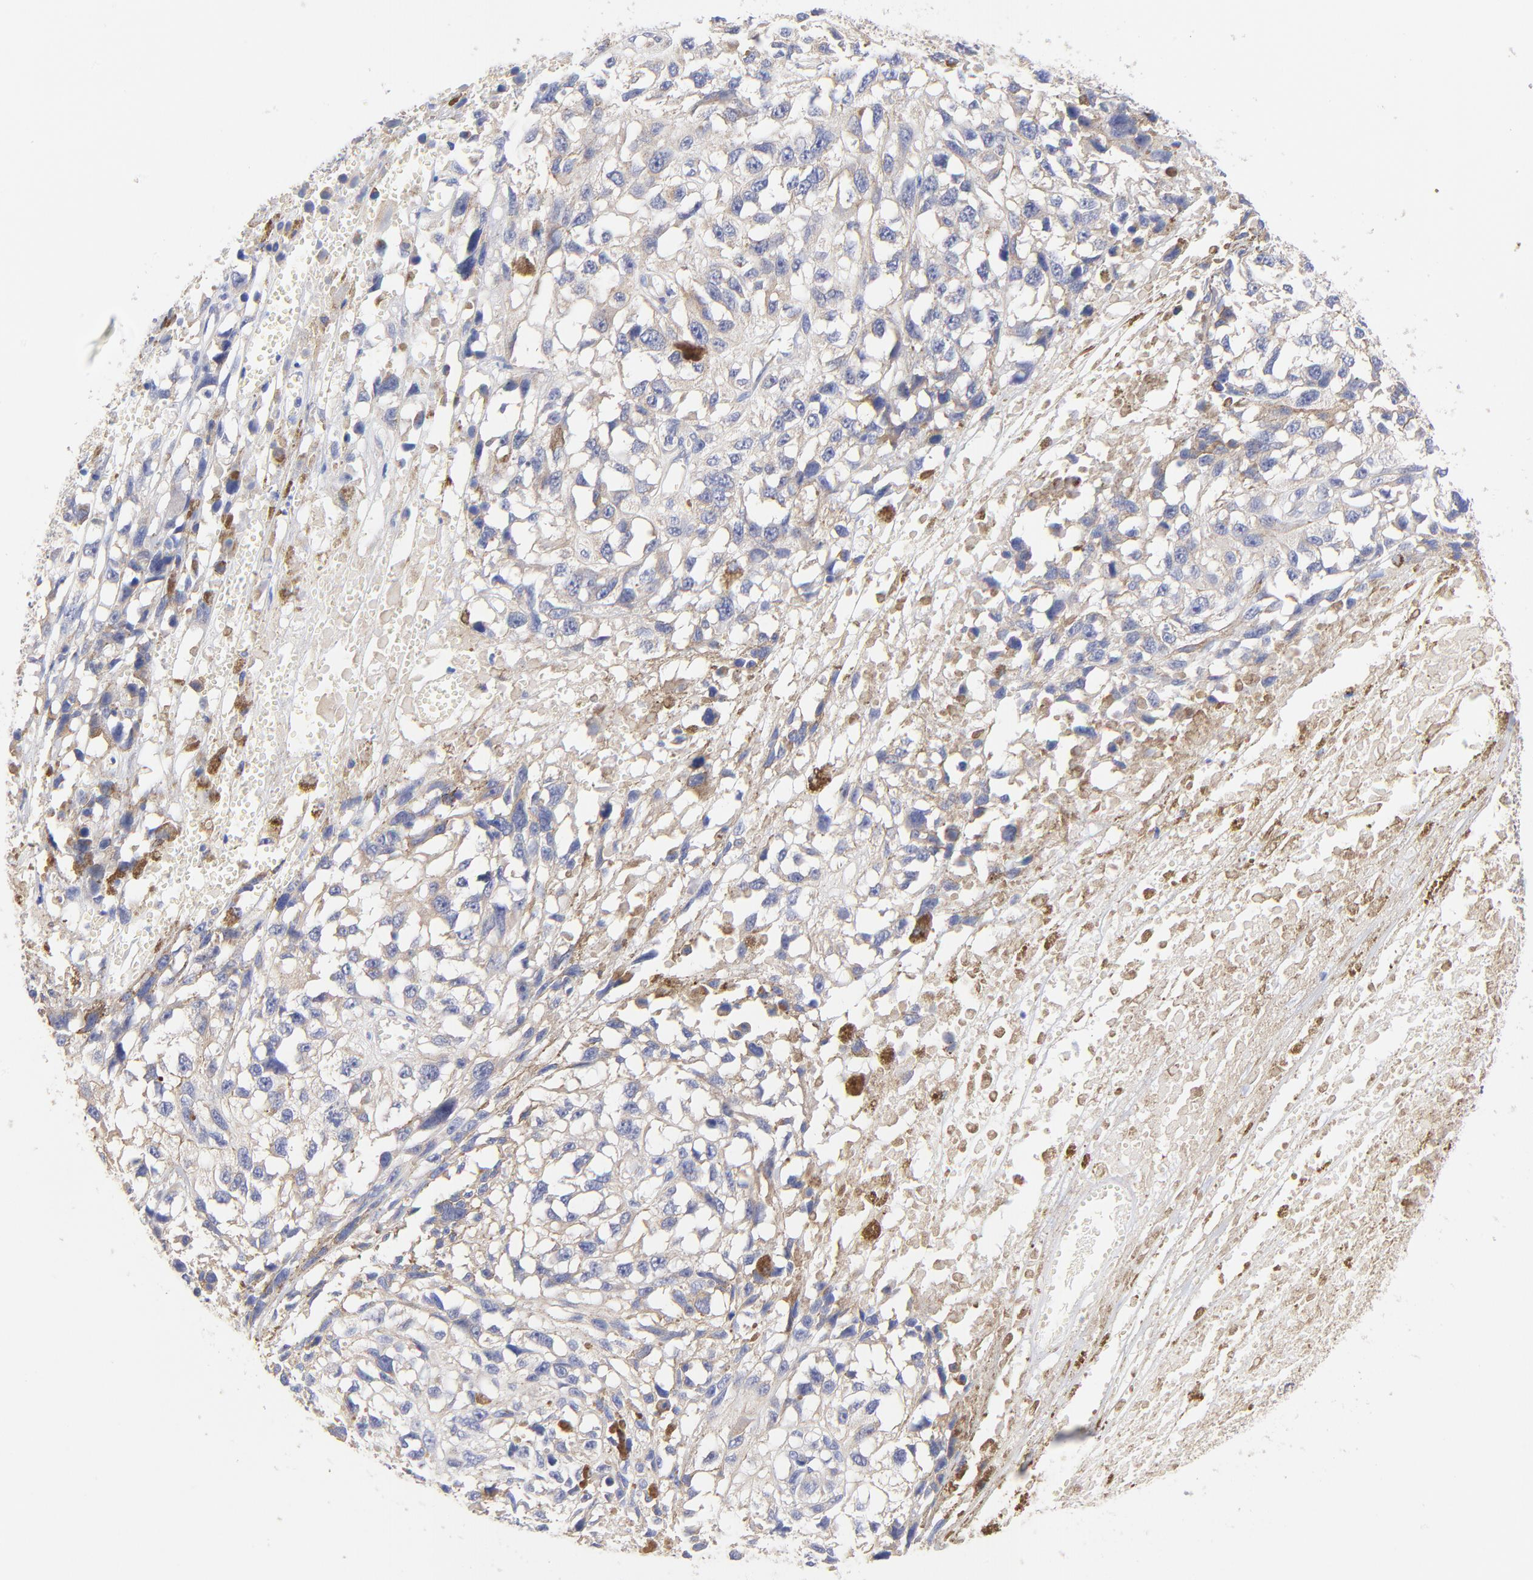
{"staining": {"intensity": "weak", "quantity": ">75%", "location": "cytoplasmic/membranous"}, "tissue": "melanoma", "cell_type": "Tumor cells", "image_type": "cancer", "snomed": [{"axis": "morphology", "description": "Malignant melanoma, Metastatic site"}, {"axis": "topography", "description": "Lymph node"}], "caption": "Protein staining of melanoma tissue reveals weak cytoplasmic/membranous staining in about >75% of tumor cells. (DAB IHC with brightfield microscopy, high magnification).", "gene": "TNFRSF13C", "patient": {"sex": "male", "age": 59}}